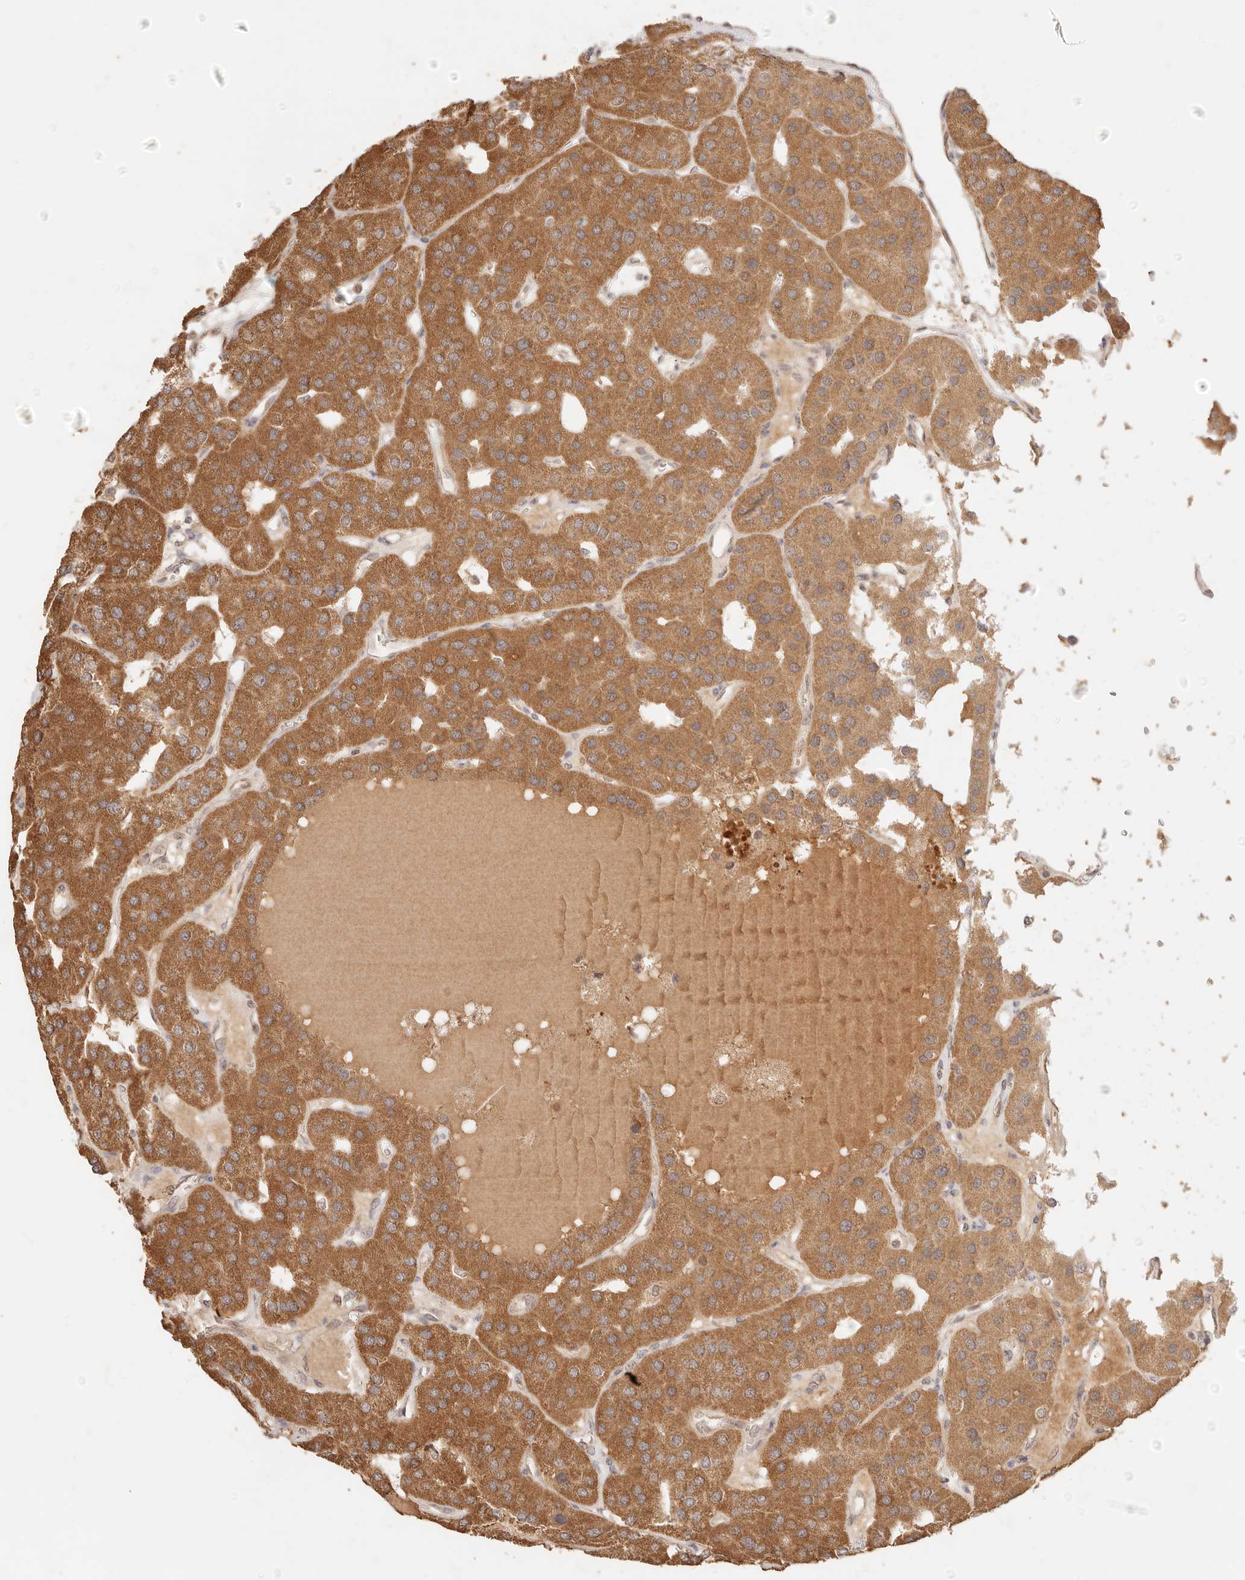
{"staining": {"intensity": "moderate", "quantity": ">75%", "location": "cytoplasmic/membranous,nuclear"}, "tissue": "parathyroid gland", "cell_type": "Glandular cells", "image_type": "normal", "snomed": [{"axis": "morphology", "description": "Normal tissue, NOS"}, {"axis": "morphology", "description": "Adenoma, NOS"}, {"axis": "topography", "description": "Parathyroid gland"}], "caption": "Immunohistochemistry (DAB (3,3'-diaminobenzidine)) staining of normal human parathyroid gland shows moderate cytoplasmic/membranous,nuclear protein staining in approximately >75% of glandular cells.", "gene": "TRIM11", "patient": {"sex": "female", "age": 86}}